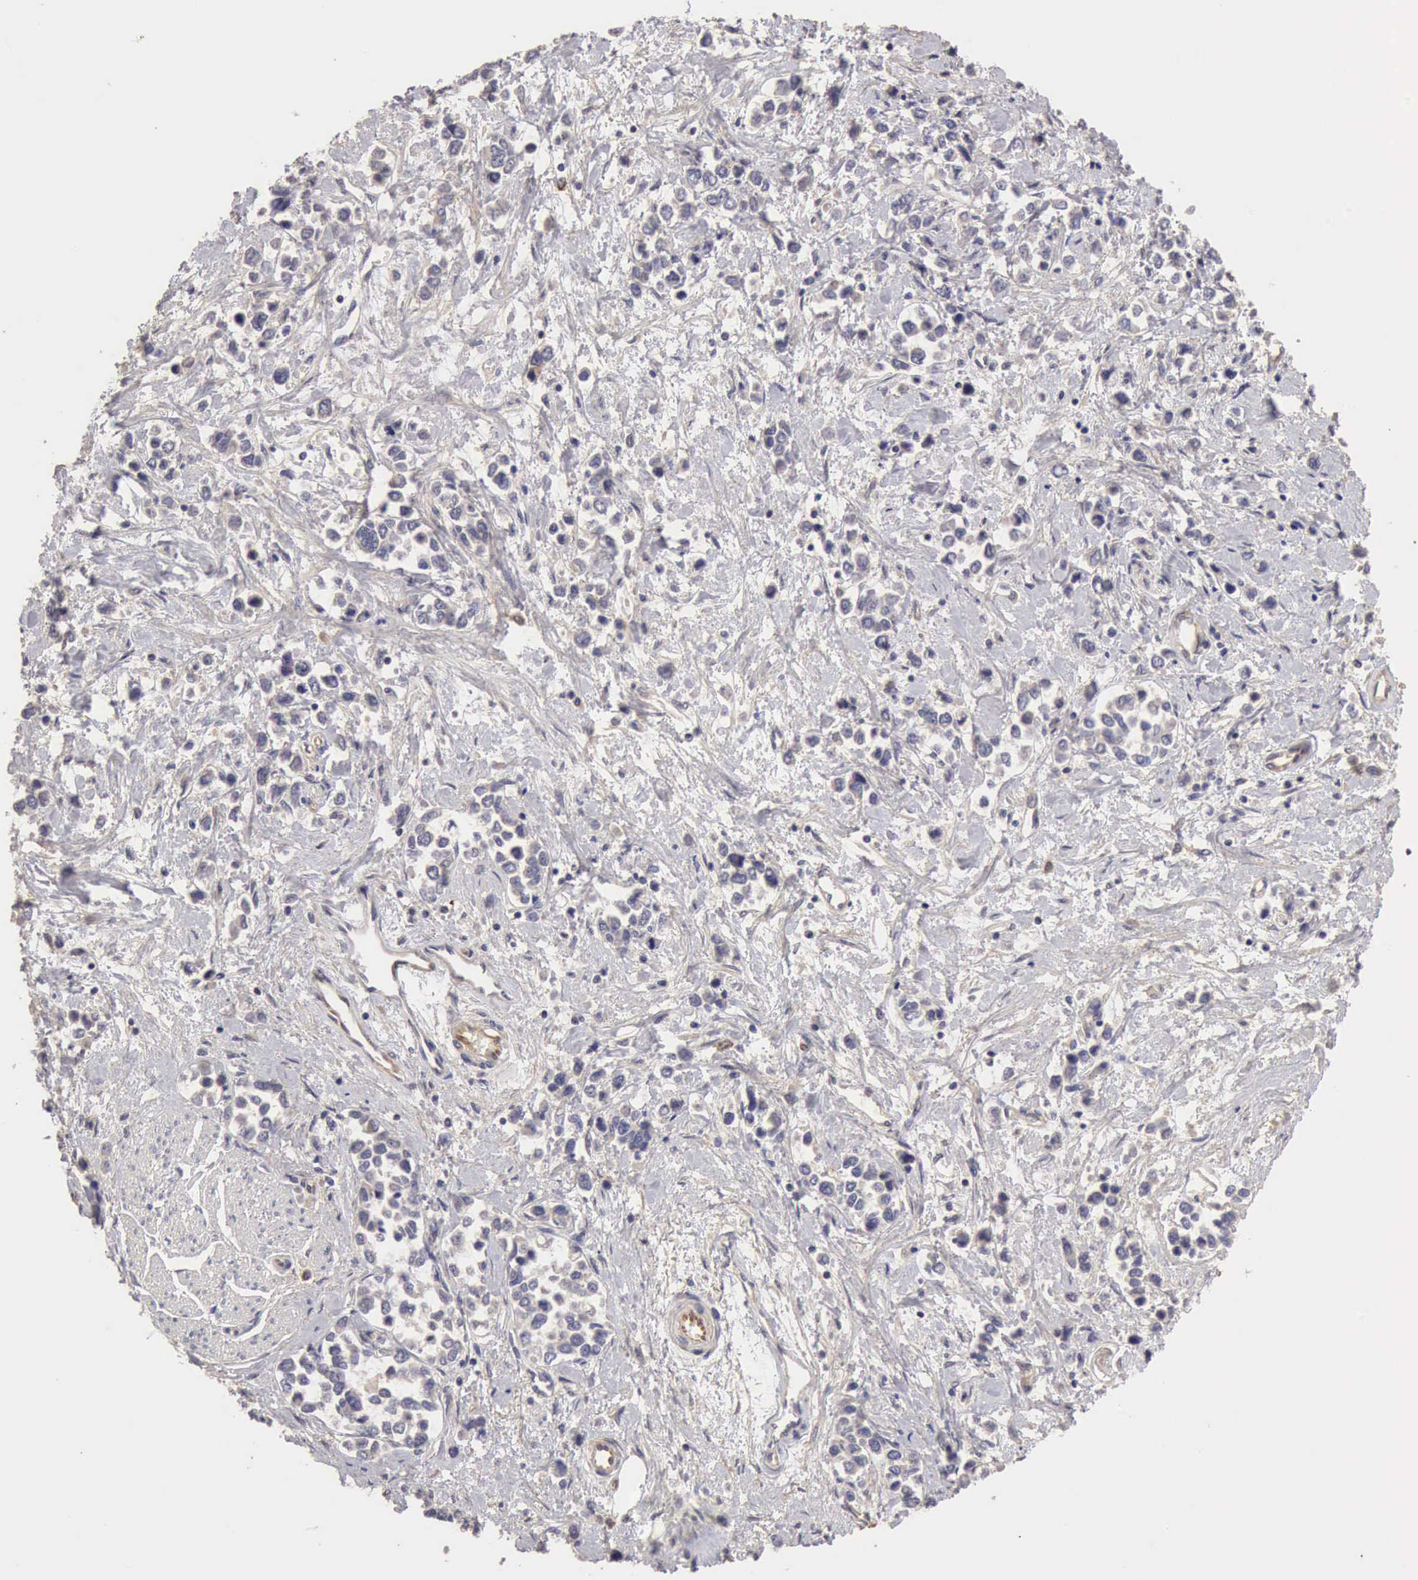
{"staining": {"intensity": "negative", "quantity": "none", "location": "none"}, "tissue": "stomach cancer", "cell_type": "Tumor cells", "image_type": "cancer", "snomed": [{"axis": "morphology", "description": "Adenocarcinoma, NOS"}, {"axis": "topography", "description": "Stomach, upper"}], "caption": "A micrograph of stomach cancer (adenocarcinoma) stained for a protein exhibits no brown staining in tumor cells.", "gene": "BMX", "patient": {"sex": "male", "age": 76}}